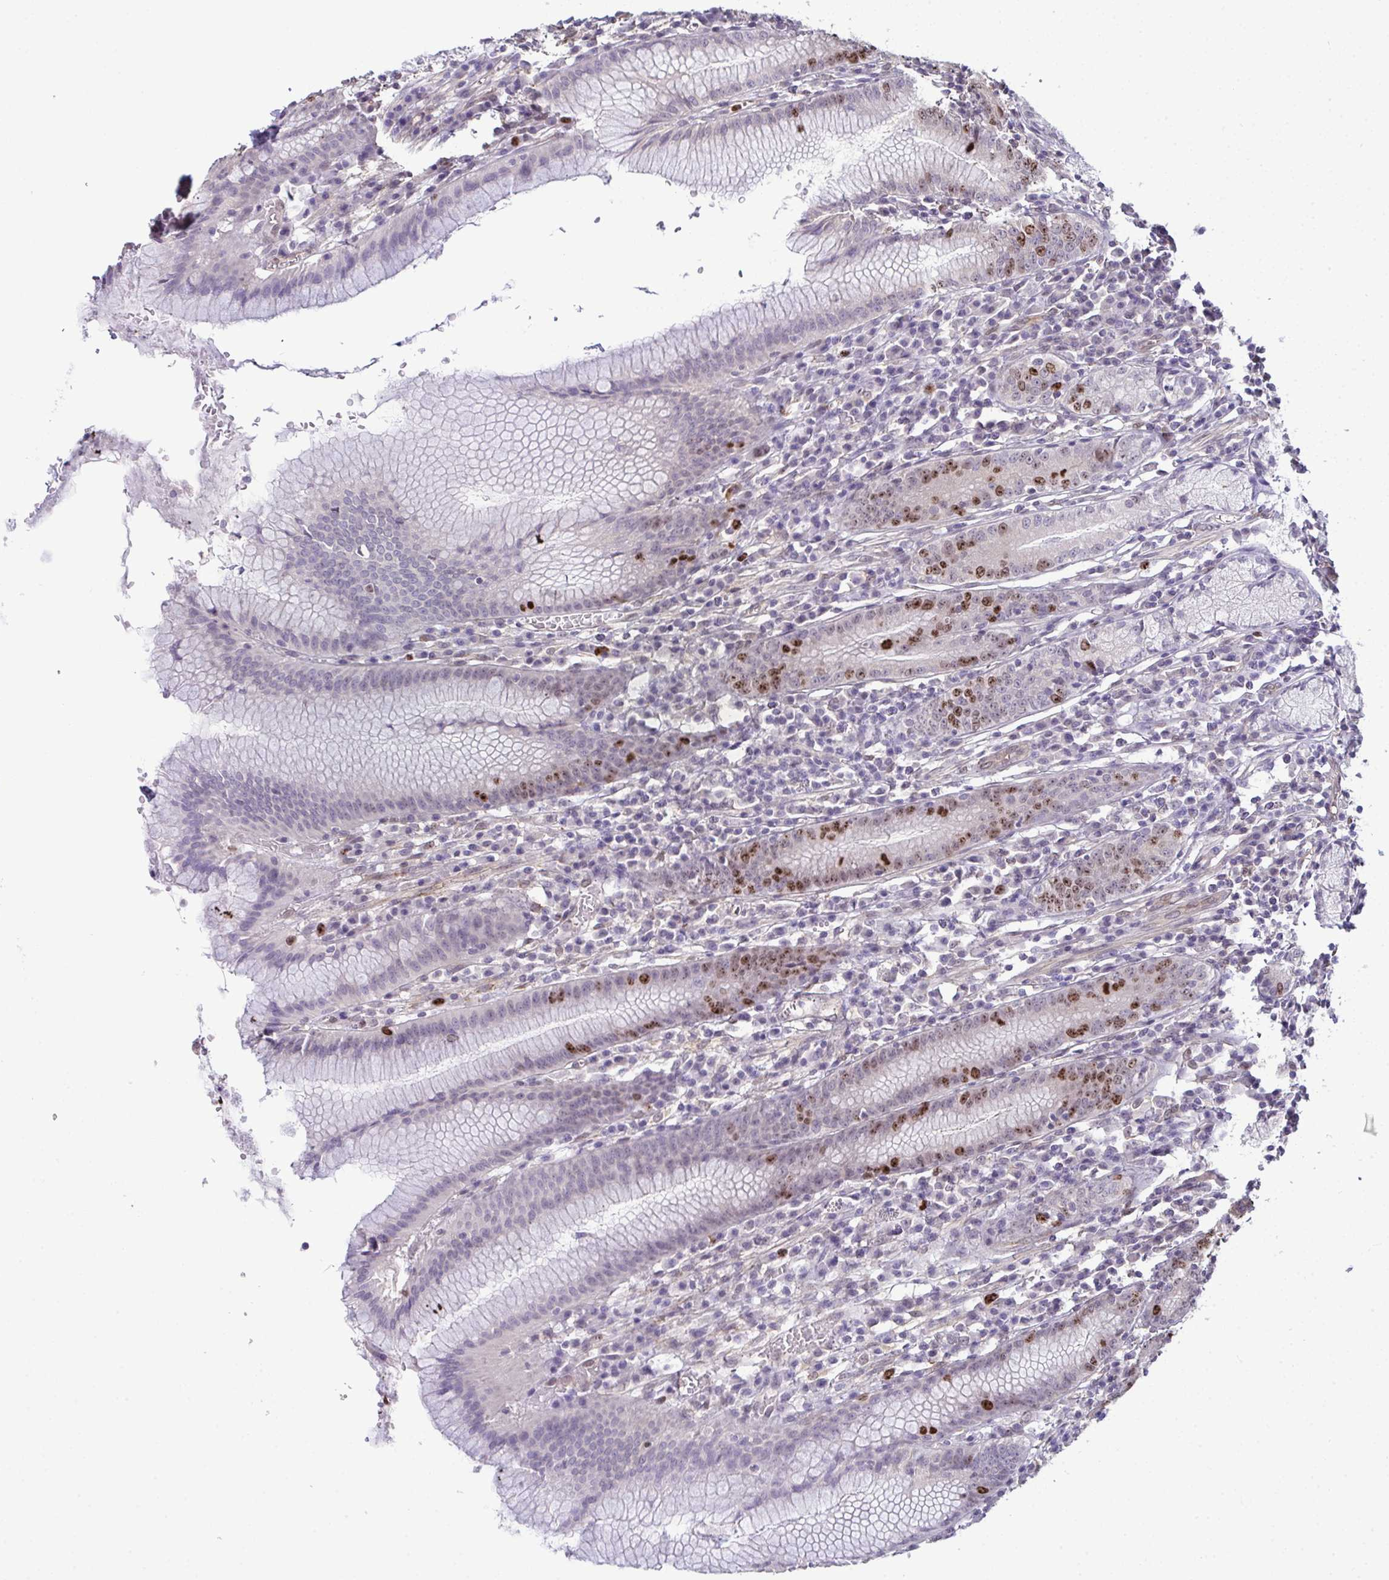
{"staining": {"intensity": "moderate", "quantity": "<25%", "location": "nuclear"}, "tissue": "stomach", "cell_type": "Glandular cells", "image_type": "normal", "snomed": [{"axis": "morphology", "description": "Normal tissue, NOS"}, {"axis": "topography", "description": "Stomach"}], "caption": "A brown stain labels moderate nuclear expression of a protein in glandular cells of benign human stomach. The staining was performed using DAB (3,3'-diaminobenzidine) to visualize the protein expression in brown, while the nuclei were stained in blue with hematoxylin (Magnification: 20x).", "gene": "SETD7", "patient": {"sex": "male", "age": 55}}